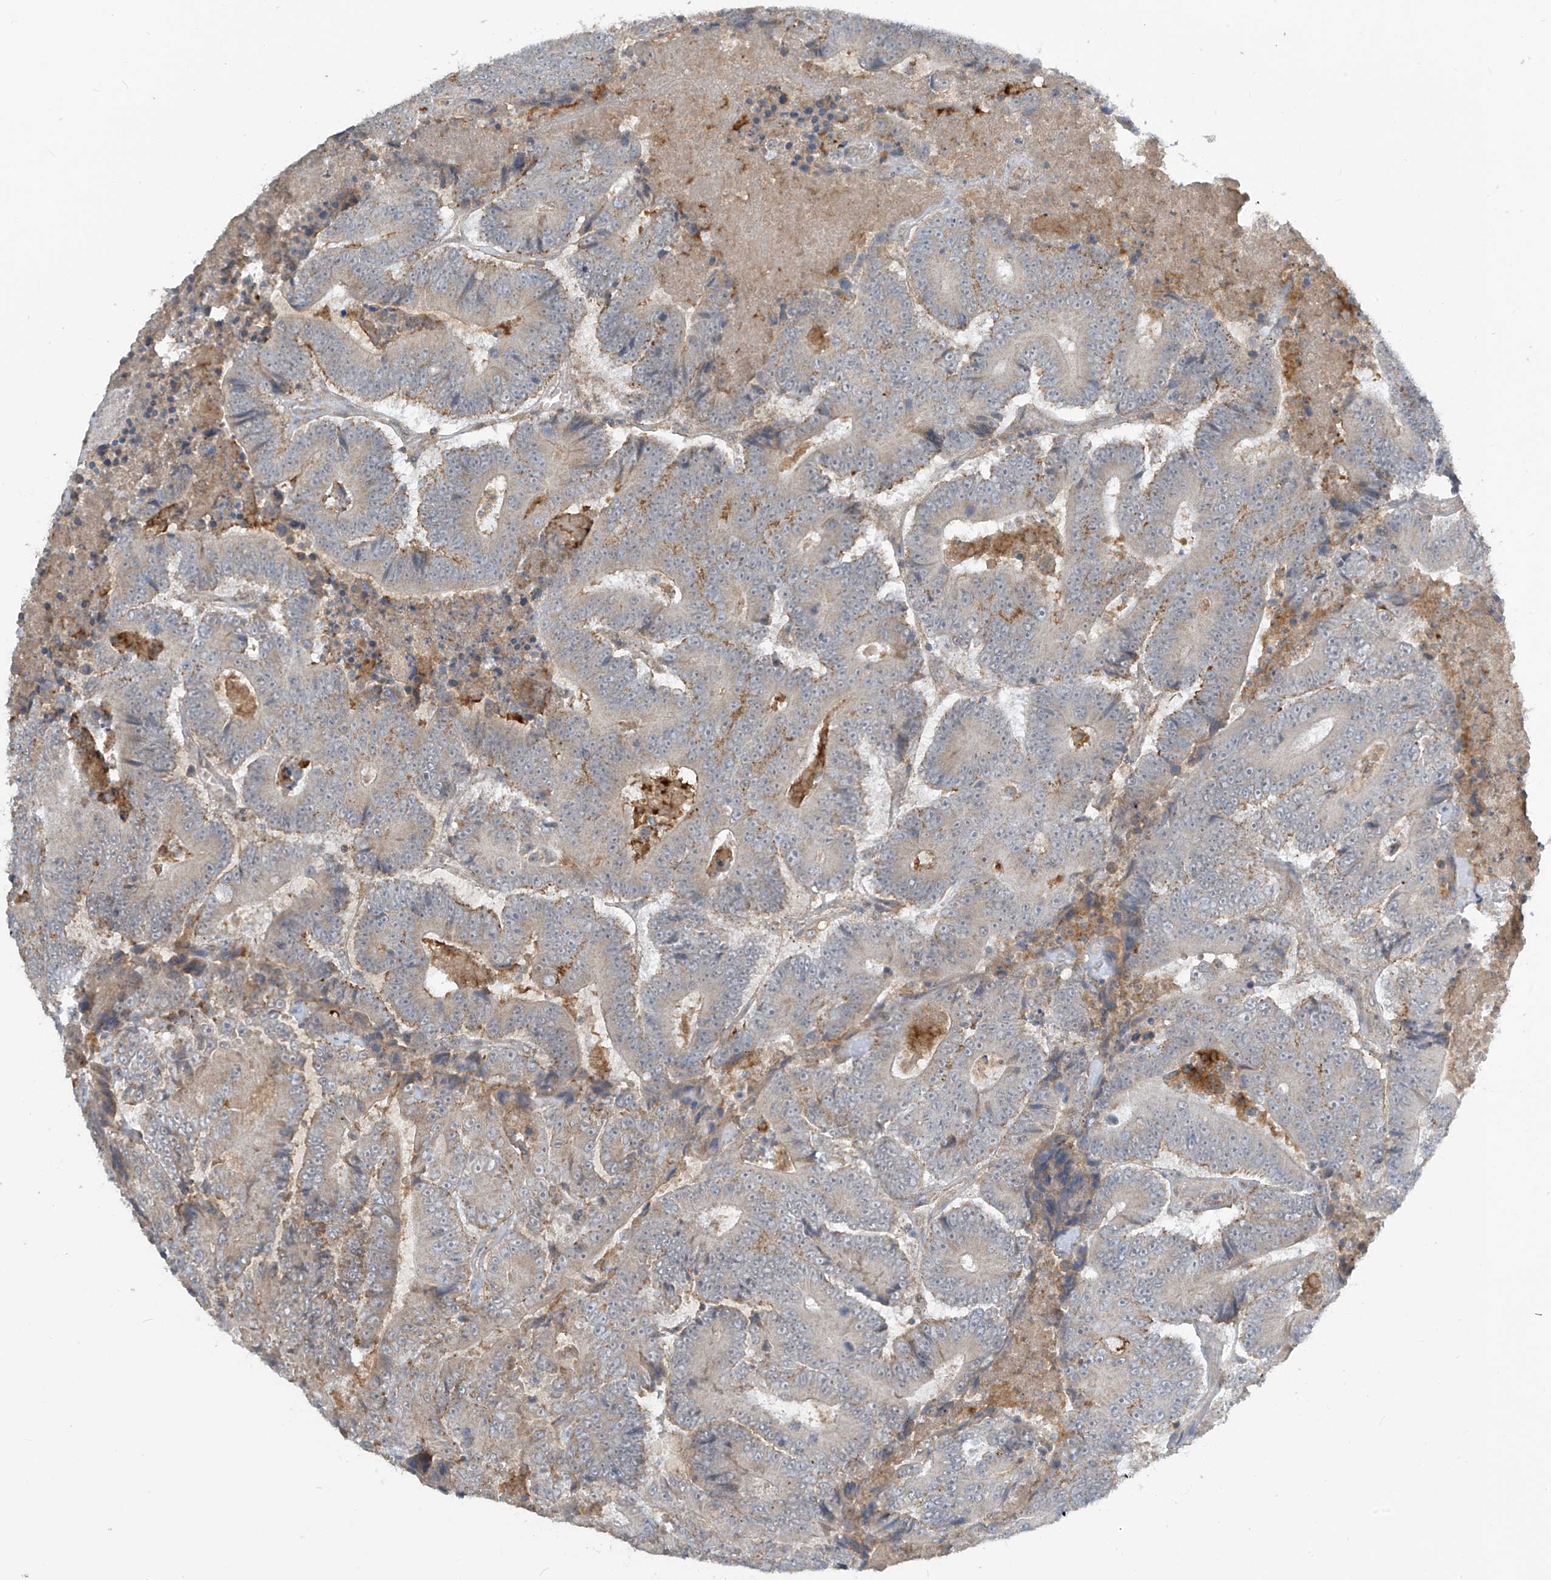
{"staining": {"intensity": "negative", "quantity": "none", "location": "none"}, "tissue": "colorectal cancer", "cell_type": "Tumor cells", "image_type": "cancer", "snomed": [{"axis": "morphology", "description": "Adenocarcinoma, NOS"}, {"axis": "topography", "description": "Colon"}], "caption": "Immunohistochemical staining of human adenocarcinoma (colorectal) shows no significant positivity in tumor cells. Brightfield microscopy of IHC stained with DAB (brown) and hematoxylin (blue), captured at high magnification.", "gene": "PARVG", "patient": {"sex": "male", "age": 83}}